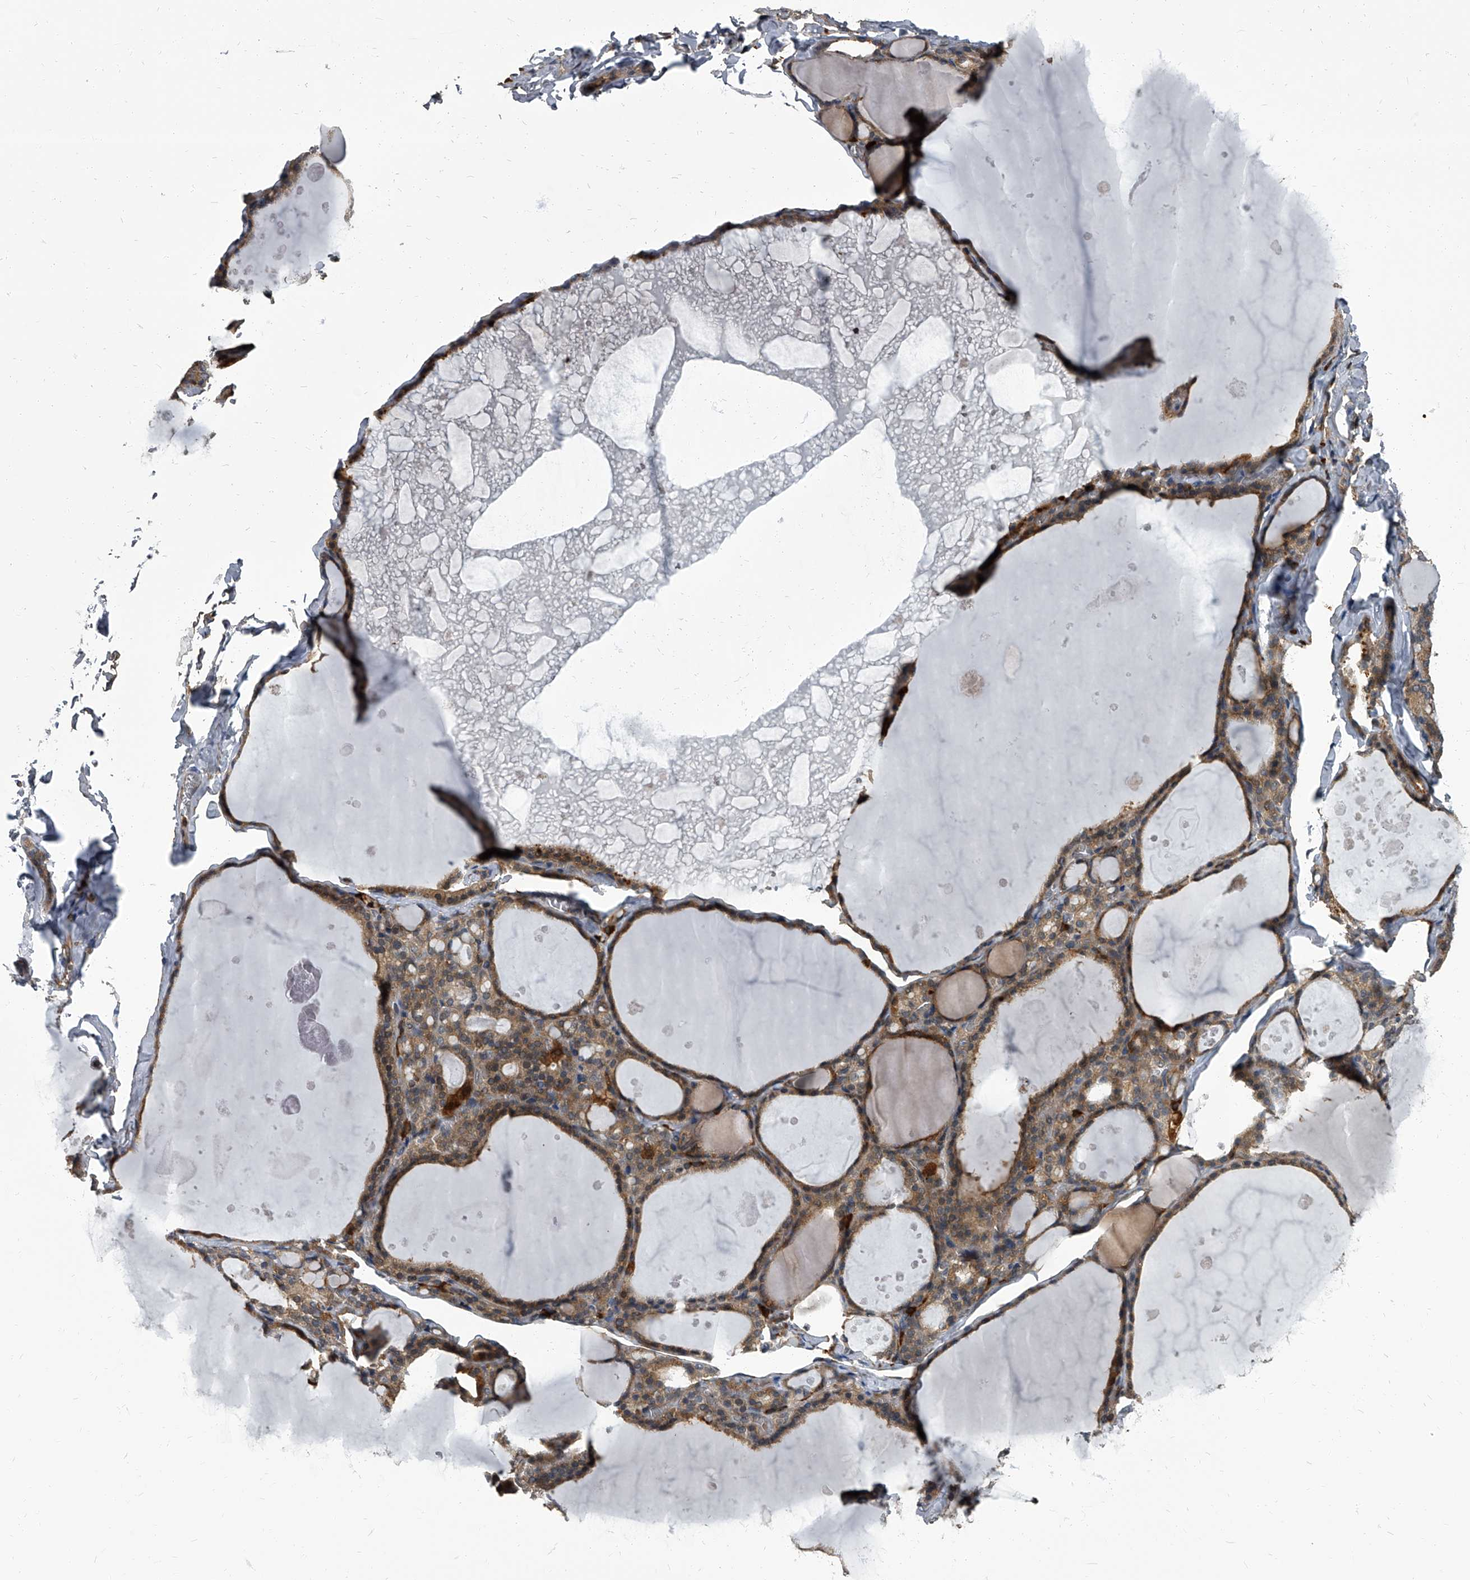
{"staining": {"intensity": "moderate", "quantity": ">75%", "location": "cytoplasmic/membranous"}, "tissue": "thyroid gland", "cell_type": "Glandular cells", "image_type": "normal", "snomed": [{"axis": "morphology", "description": "Normal tissue, NOS"}, {"axis": "topography", "description": "Thyroid gland"}], "caption": "Human thyroid gland stained with a protein marker demonstrates moderate staining in glandular cells.", "gene": "CDV3", "patient": {"sex": "male", "age": 56}}